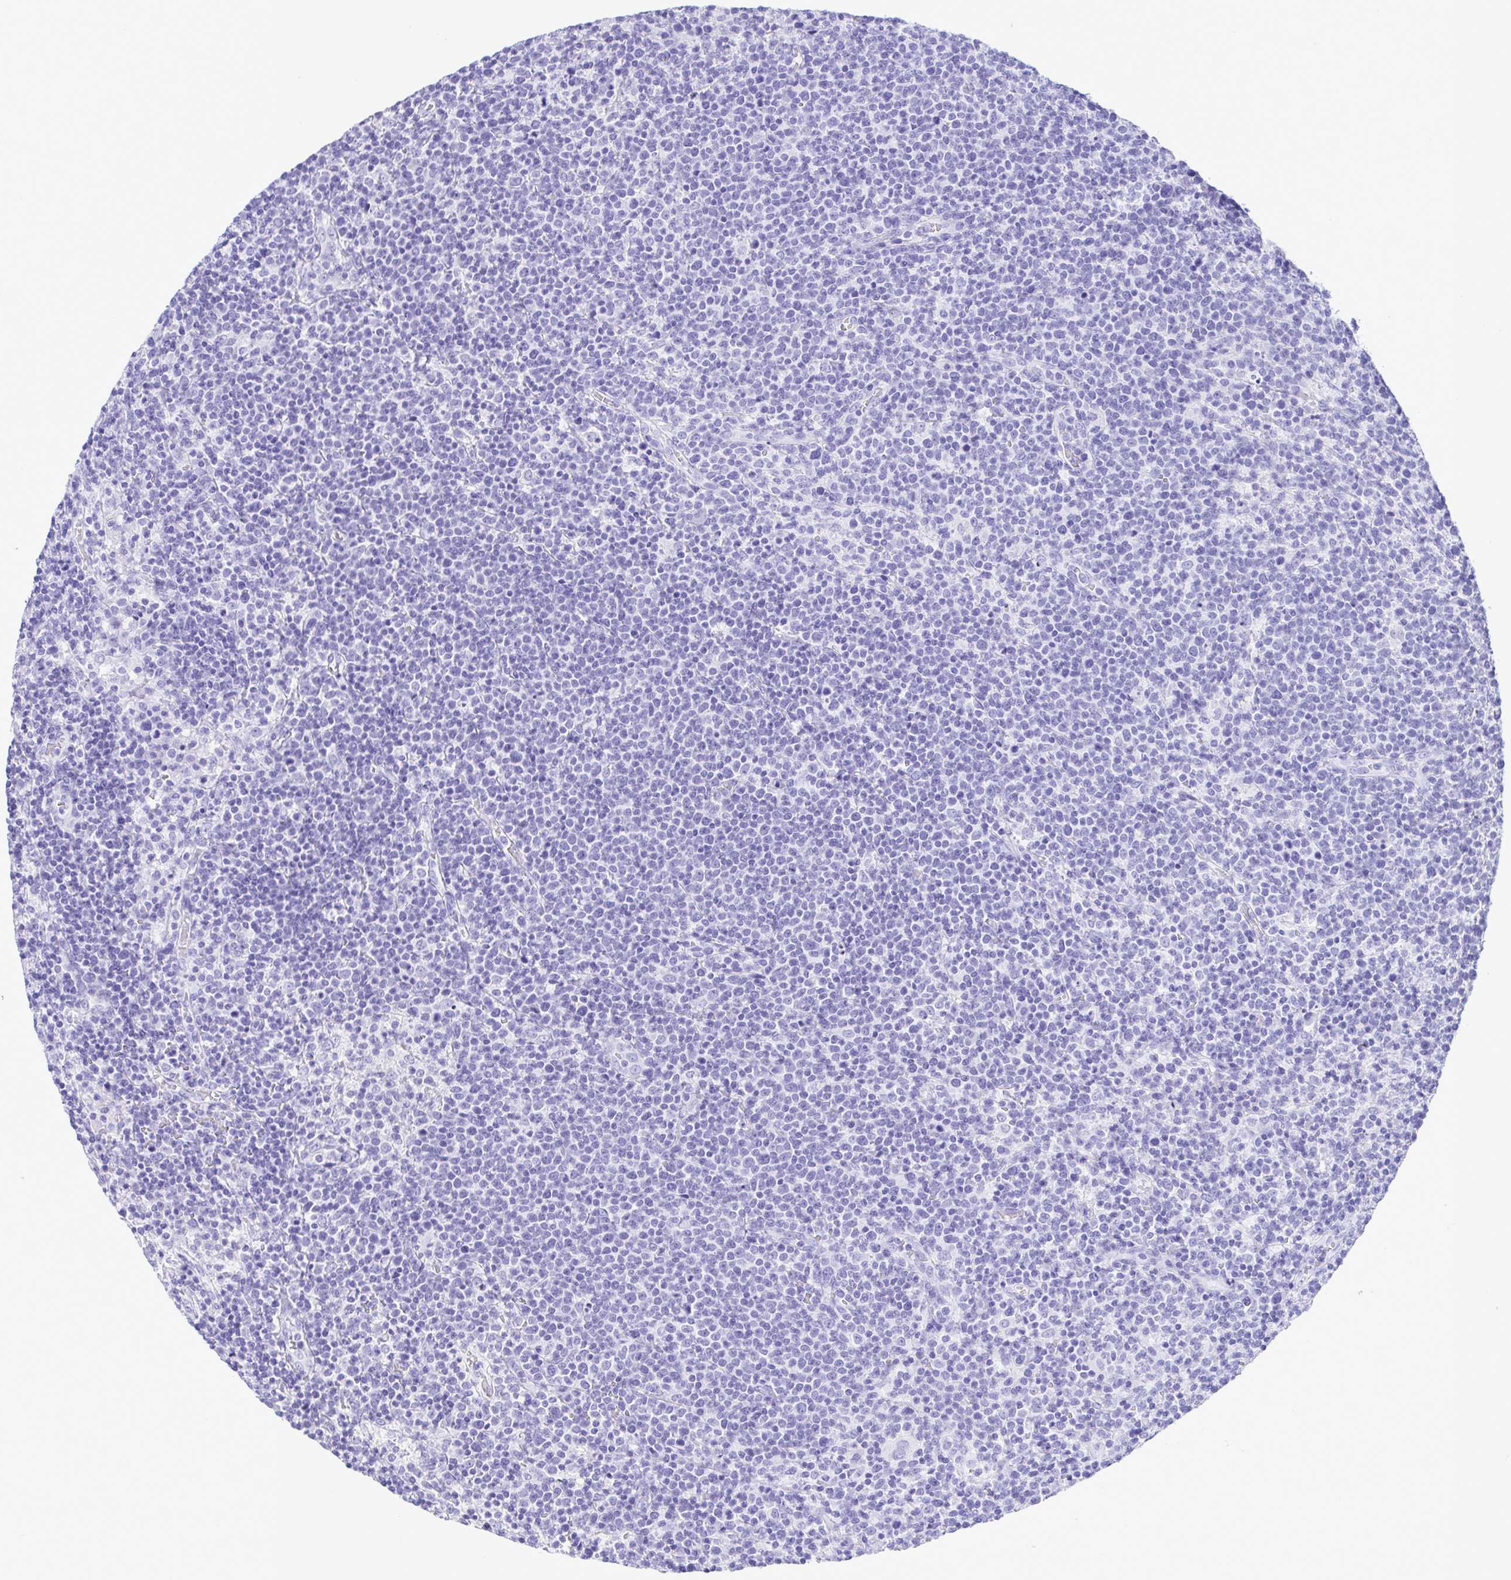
{"staining": {"intensity": "negative", "quantity": "none", "location": "none"}, "tissue": "lymphoma", "cell_type": "Tumor cells", "image_type": "cancer", "snomed": [{"axis": "morphology", "description": "Malignant lymphoma, non-Hodgkin's type, High grade"}, {"axis": "topography", "description": "Lymph node"}], "caption": "This is a micrograph of immunohistochemistry (IHC) staining of high-grade malignant lymphoma, non-Hodgkin's type, which shows no staining in tumor cells.", "gene": "ERP27", "patient": {"sex": "male", "age": 61}}